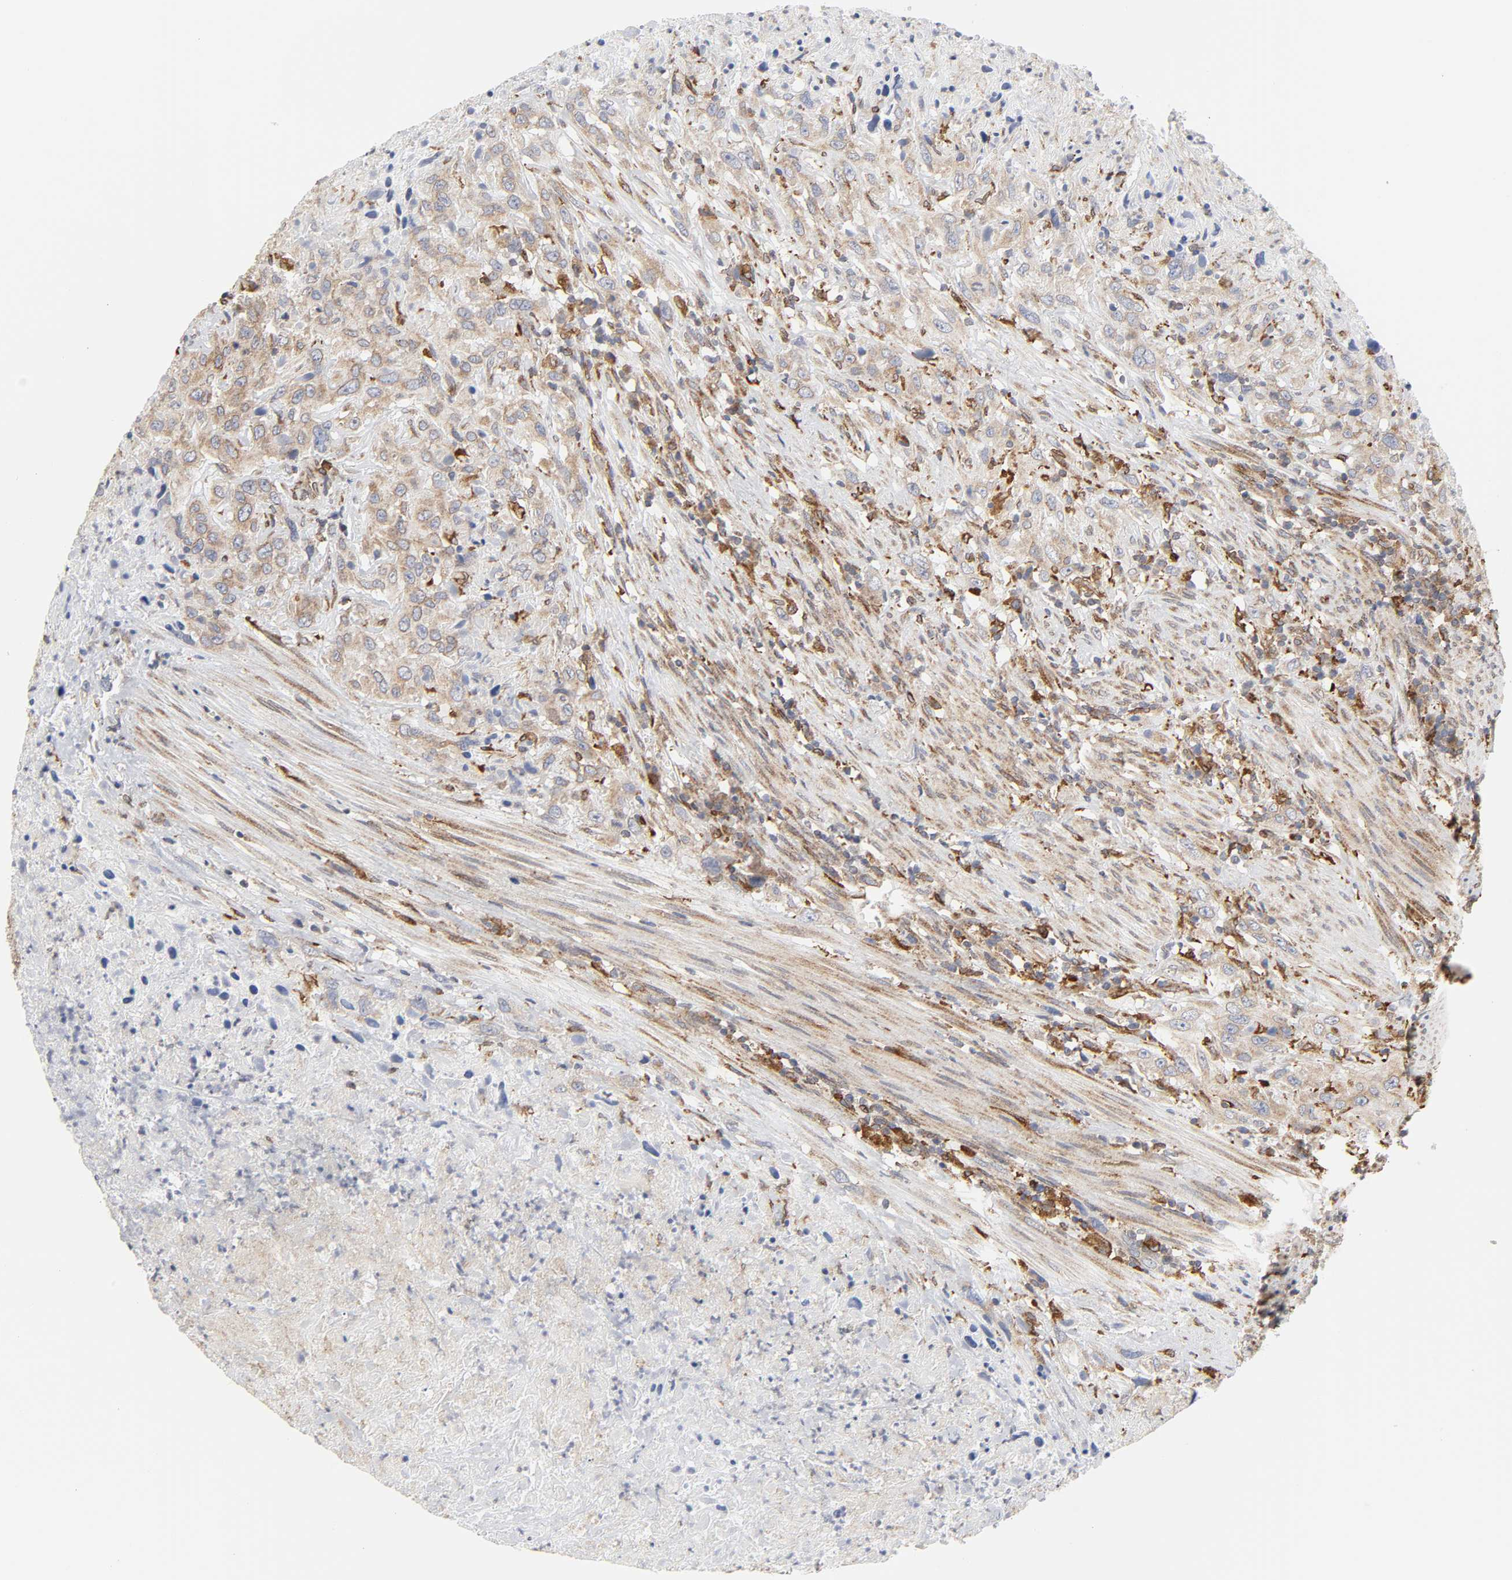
{"staining": {"intensity": "moderate", "quantity": ">75%", "location": "cytoplasmic/membranous"}, "tissue": "urothelial cancer", "cell_type": "Tumor cells", "image_type": "cancer", "snomed": [{"axis": "morphology", "description": "Urothelial carcinoma, High grade"}, {"axis": "topography", "description": "Urinary bladder"}], "caption": "Immunohistochemical staining of human high-grade urothelial carcinoma displays moderate cytoplasmic/membranous protein expression in about >75% of tumor cells.", "gene": "POR", "patient": {"sex": "male", "age": 61}}